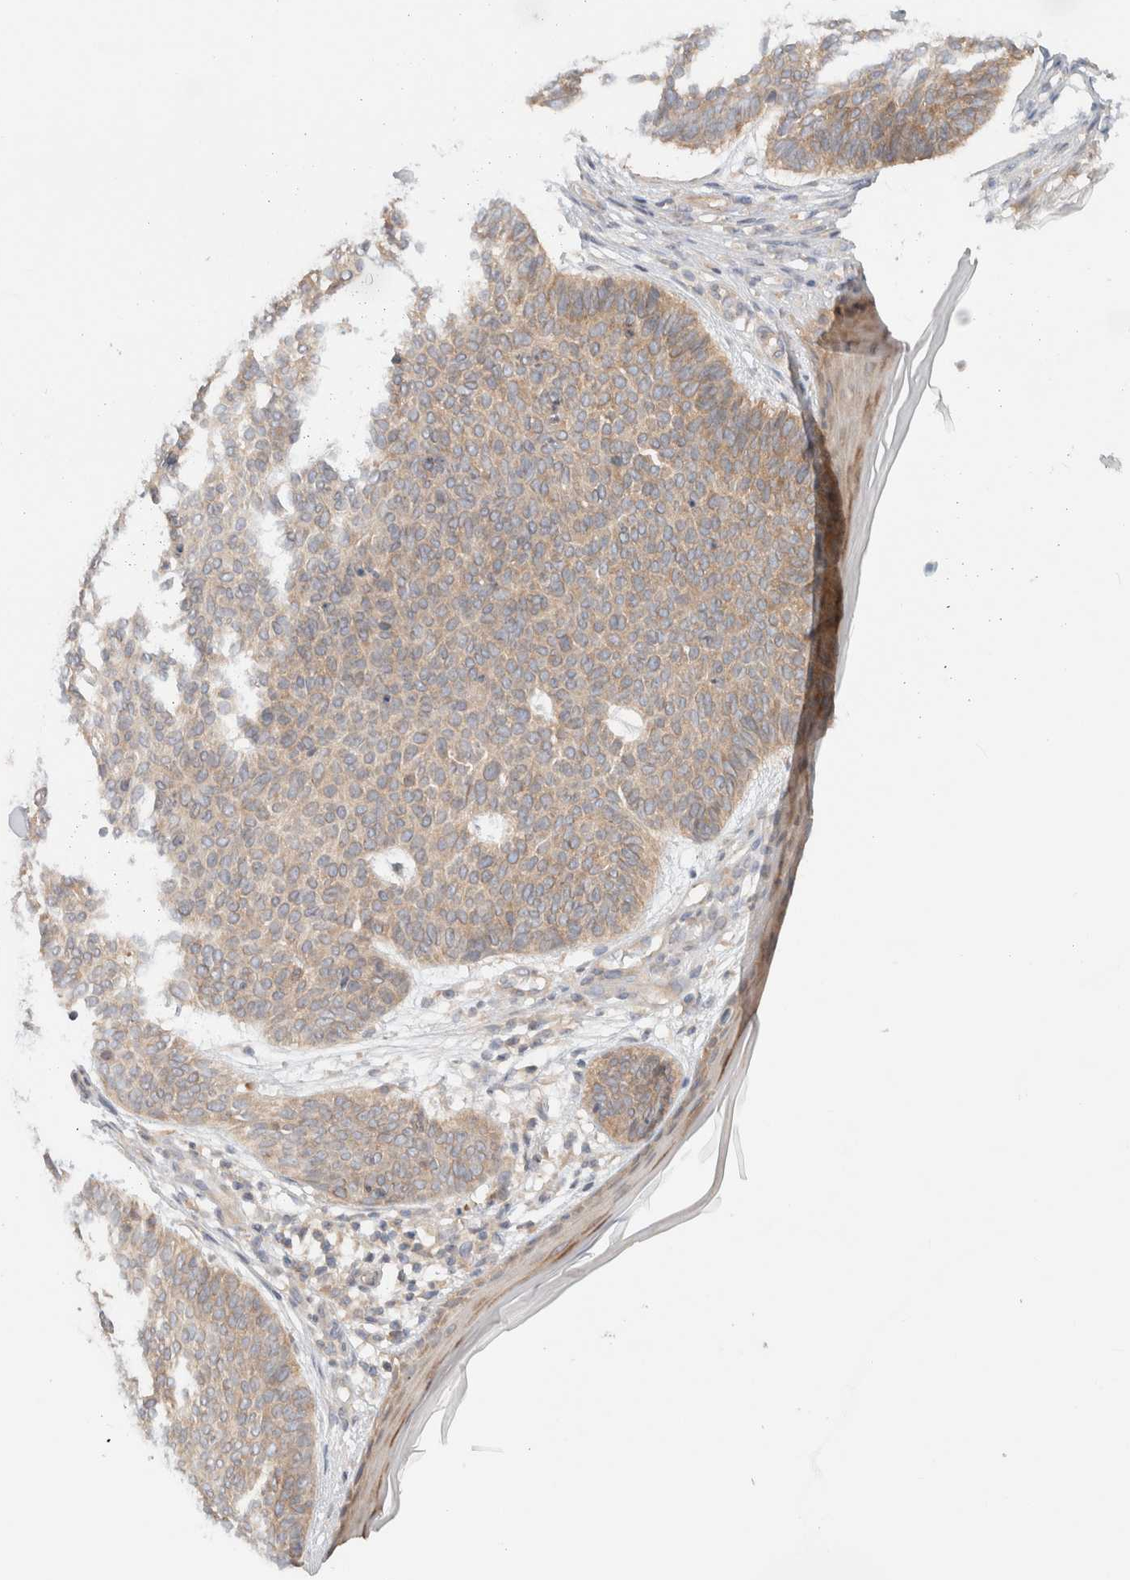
{"staining": {"intensity": "weak", "quantity": ">75%", "location": "cytoplasmic/membranous"}, "tissue": "skin cancer", "cell_type": "Tumor cells", "image_type": "cancer", "snomed": [{"axis": "morphology", "description": "Normal tissue, NOS"}, {"axis": "morphology", "description": "Basal cell carcinoma"}, {"axis": "topography", "description": "Skin"}], "caption": "Human skin cancer (basal cell carcinoma) stained with a protein marker reveals weak staining in tumor cells.", "gene": "MARK3", "patient": {"sex": "male", "age": 50}}